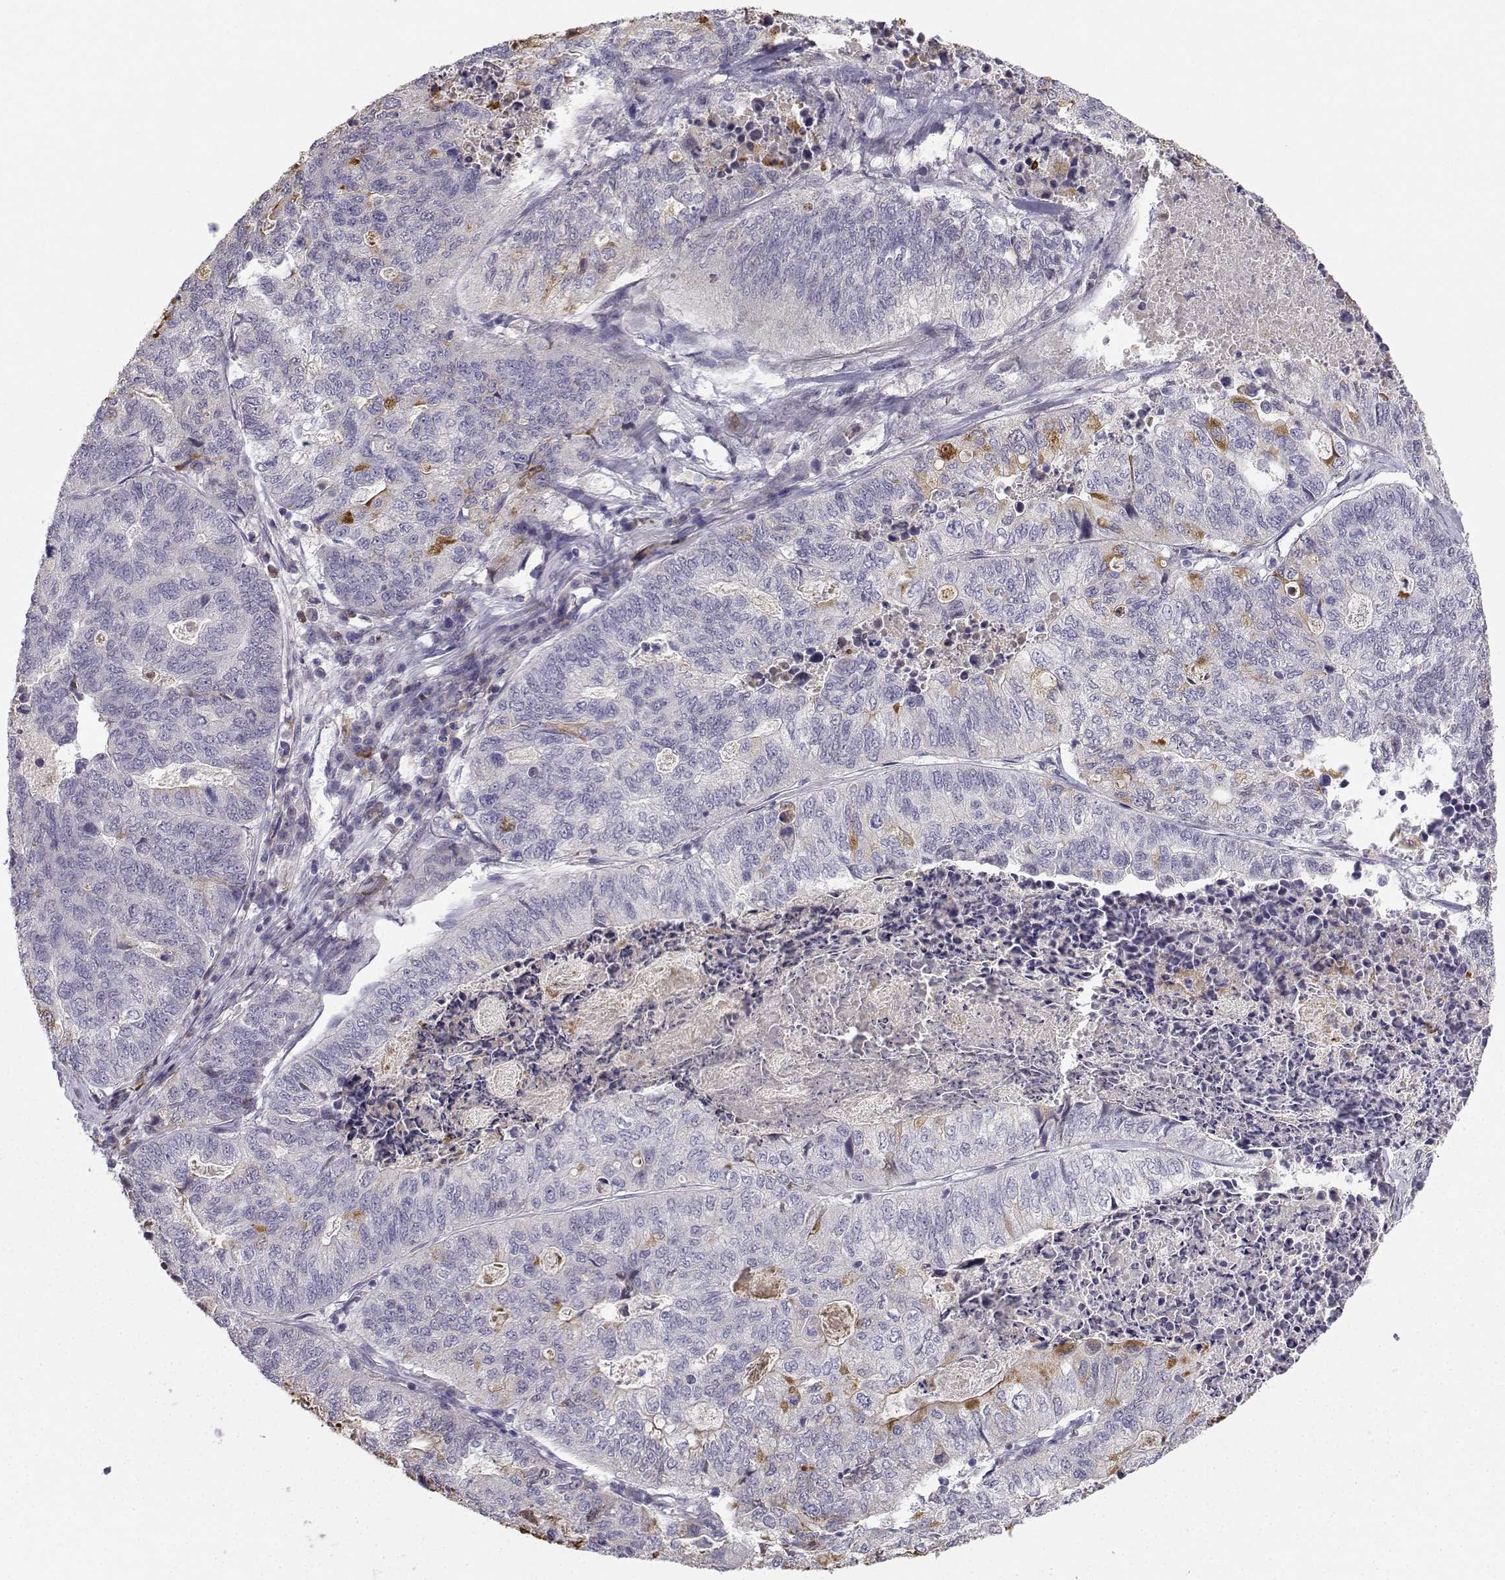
{"staining": {"intensity": "negative", "quantity": "none", "location": "none"}, "tissue": "stomach cancer", "cell_type": "Tumor cells", "image_type": "cancer", "snomed": [{"axis": "morphology", "description": "Adenocarcinoma, NOS"}, {"axis": "topography", "description": "Stomach, upper"}], "caption": "Stomach cancer (adenocarcinoma) stained for a protein using IHC reveals no positivity tumor cells.", "gene": "CALY", "patient": {"sex": "female", "age": 67}}